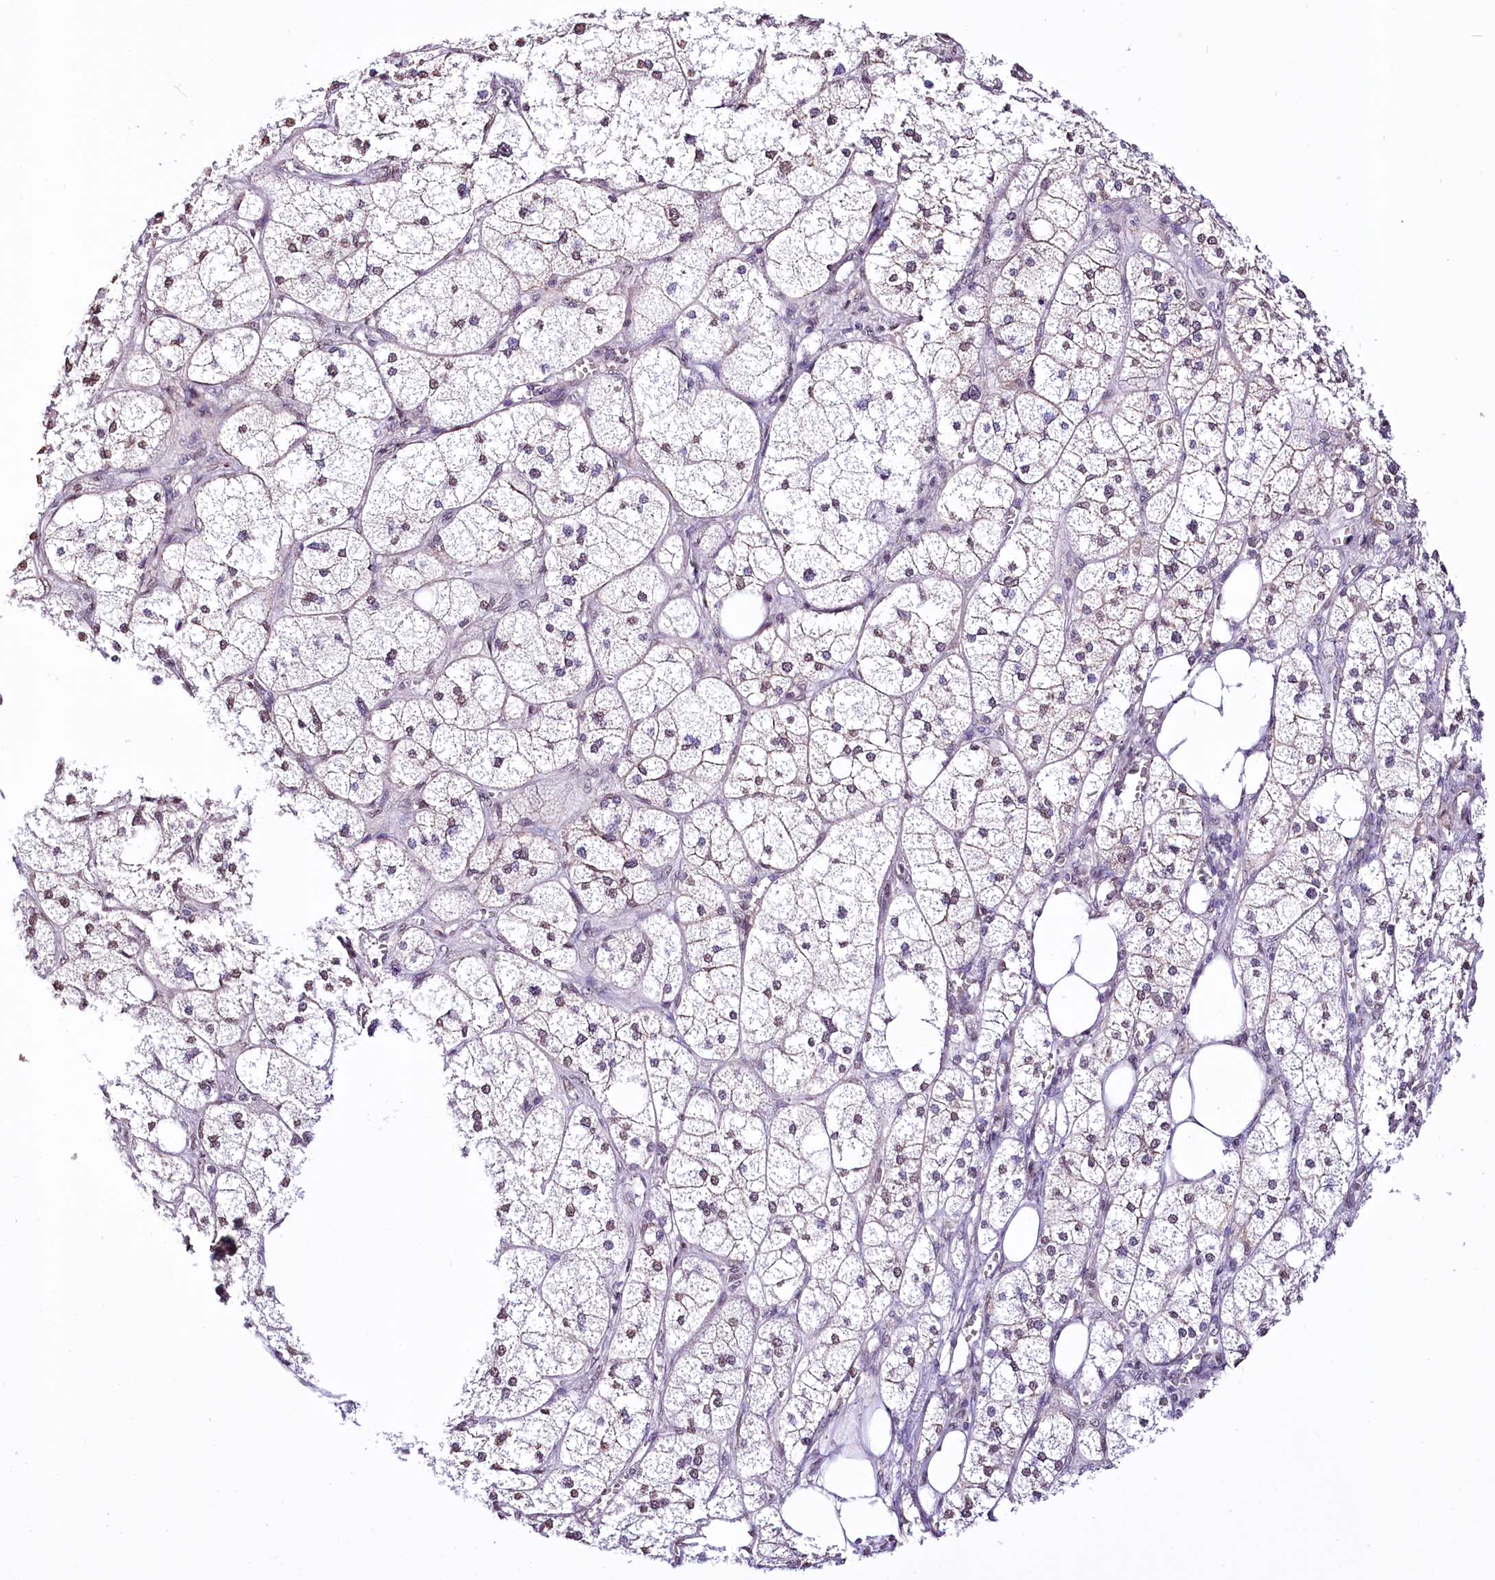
{"staining": {"intensity": "moderate", "quantity": "25%-75%", "location": "cytoplasmic/membranous"}, "tissue": "adrenal gland", "cell_type": "Glandular cells", "image_type": "normal", "snomed": [{"axis": "morphology", "description": "Normal tissue, NOS"}, {"axis": "topography", "description": "Adrenal gland"}], "caption": "Brown immunohistochemical staining in unremarkable adrenal gland exhibits moderate cytoplasmic/membranous expression in approximately 25%-75% of glandular cells.", "gene": "ST7", "patient": {"sex": "female", "age": 61}}